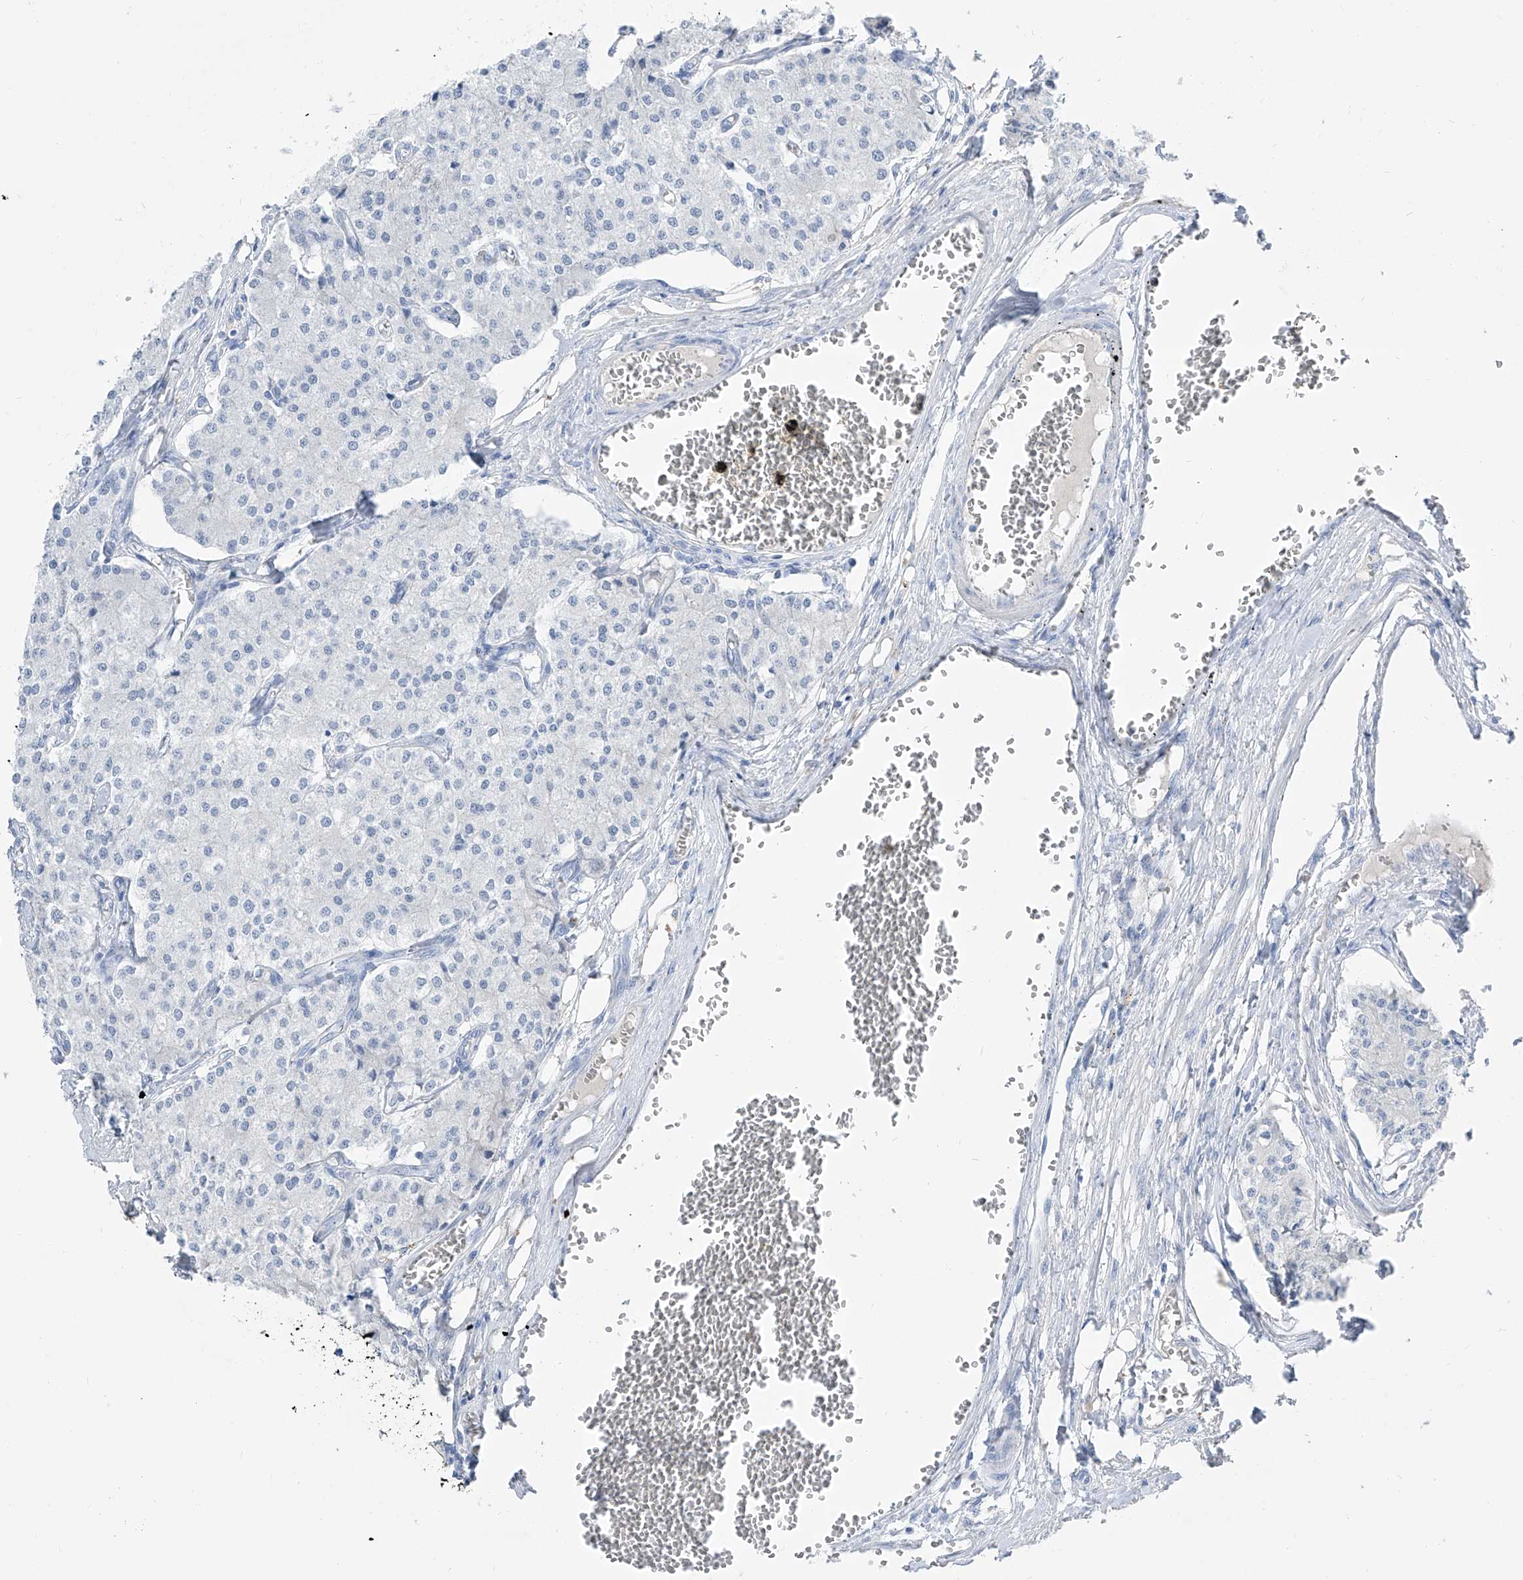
{"staining": {"intensity": "negative", "quantity": "none", "location": "none"}, "tissue": "carcinoid", "cell_type": "Tumor cells", "image_type": "cancer", "snomed": [{"axis": "morphology", "description": "Carcinoid, malignant, NOS"}, {"axis": "topography", "description": "Colon"}], "caption": "The image shows no significant expression in tumor cells of malignant carcinoid.", "gene": "FRS3", "patient": {"sex": "female", "age": 52}}